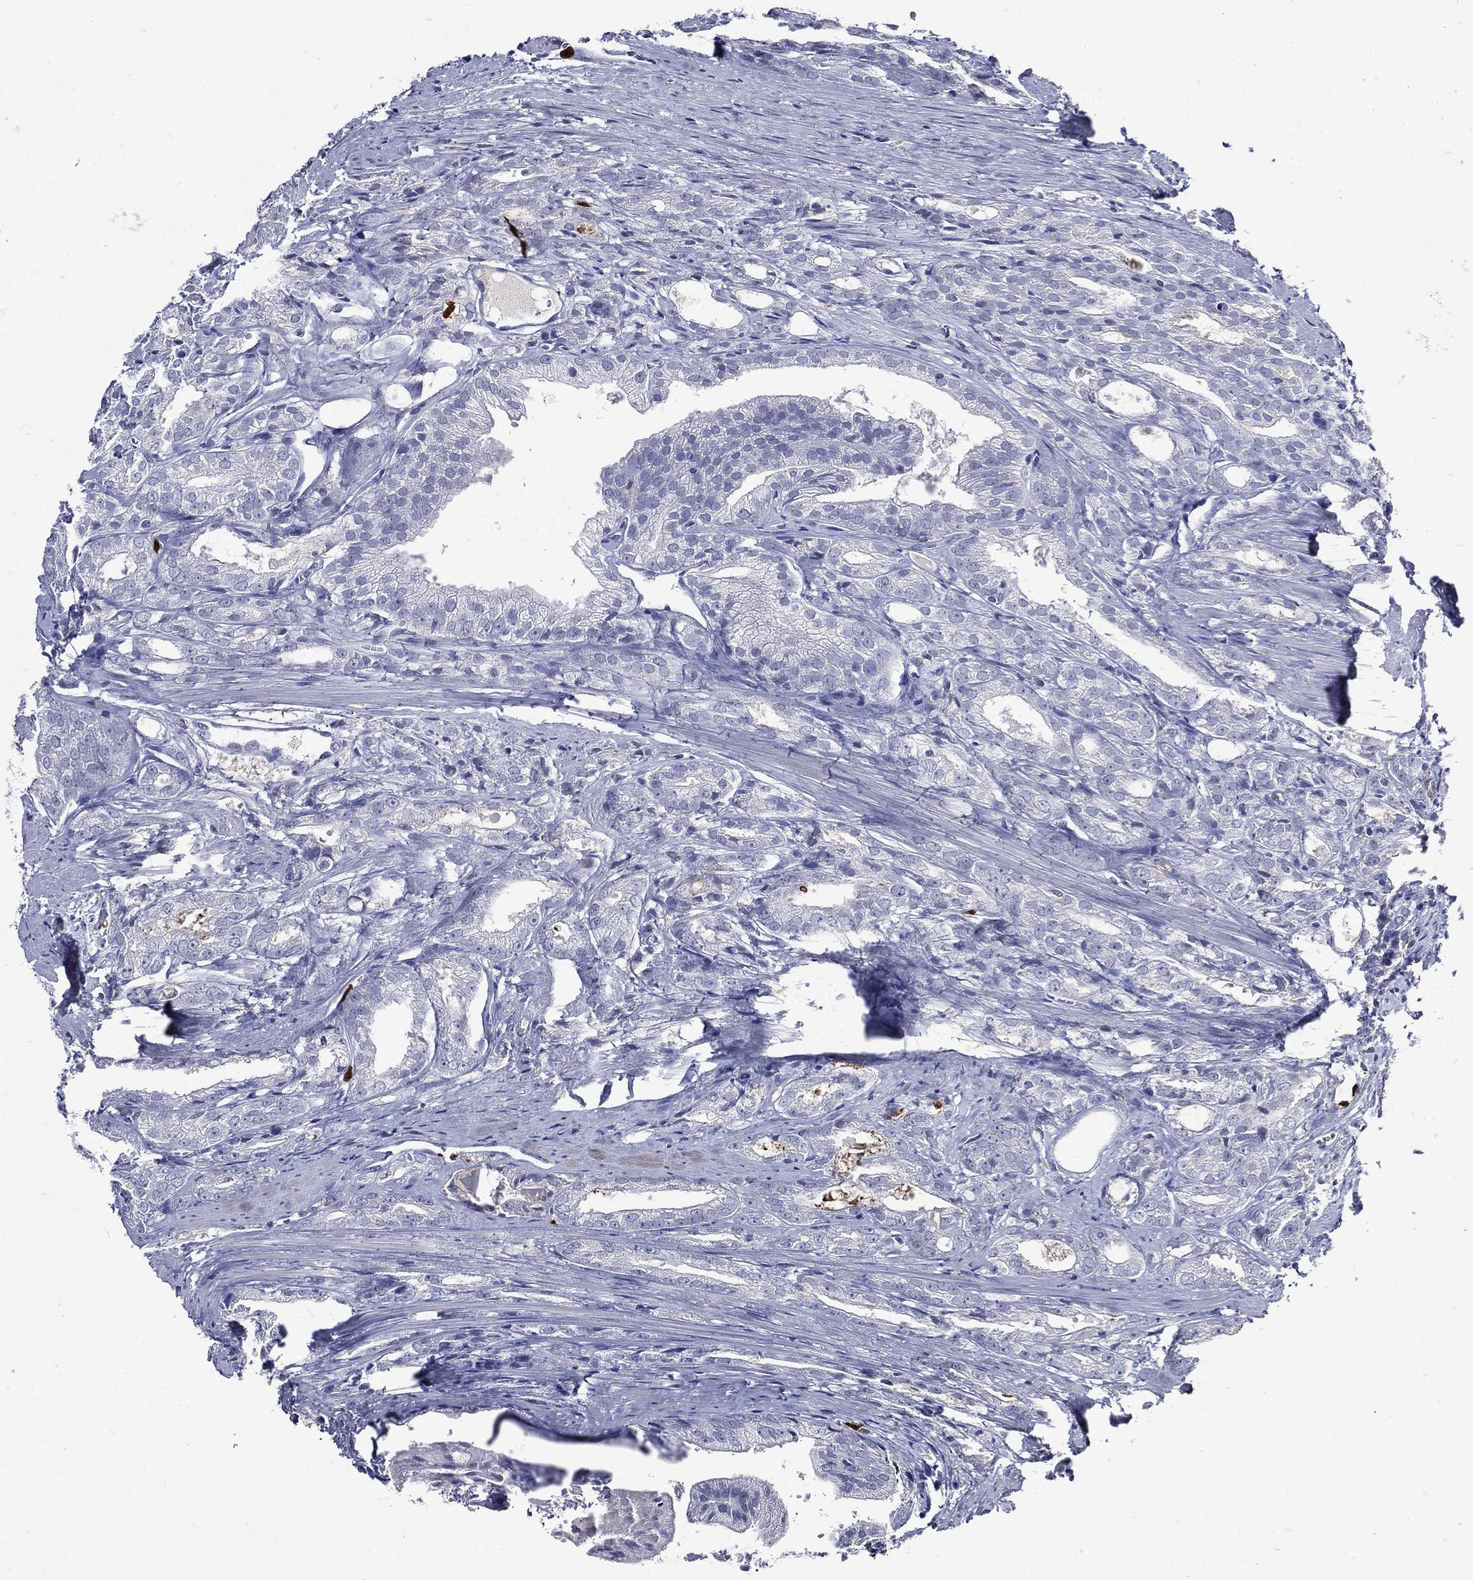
{"staining": {"intensity": "negative", "quantity": "none", "location": "none"}, "tissue": "prostate cancer", "cell_type": "Tumor cells", "image_type": "cancer", "snomed": [{"axis": "morphology", "description": "Adenocarcinoma, NOS"}, {"axis": "morphology", "description": "Adenocarcinoma, High grade"}, {"axis": "topography", "description": "Prostate"}], "caption": "Immunohistochemistry image of prostate cancer (adenocarcinoma) stained for a protein (brown), which shows no expression in tumor cells.", "gene": "GPR171", "patient": {"sex": "male", "age": 70}}